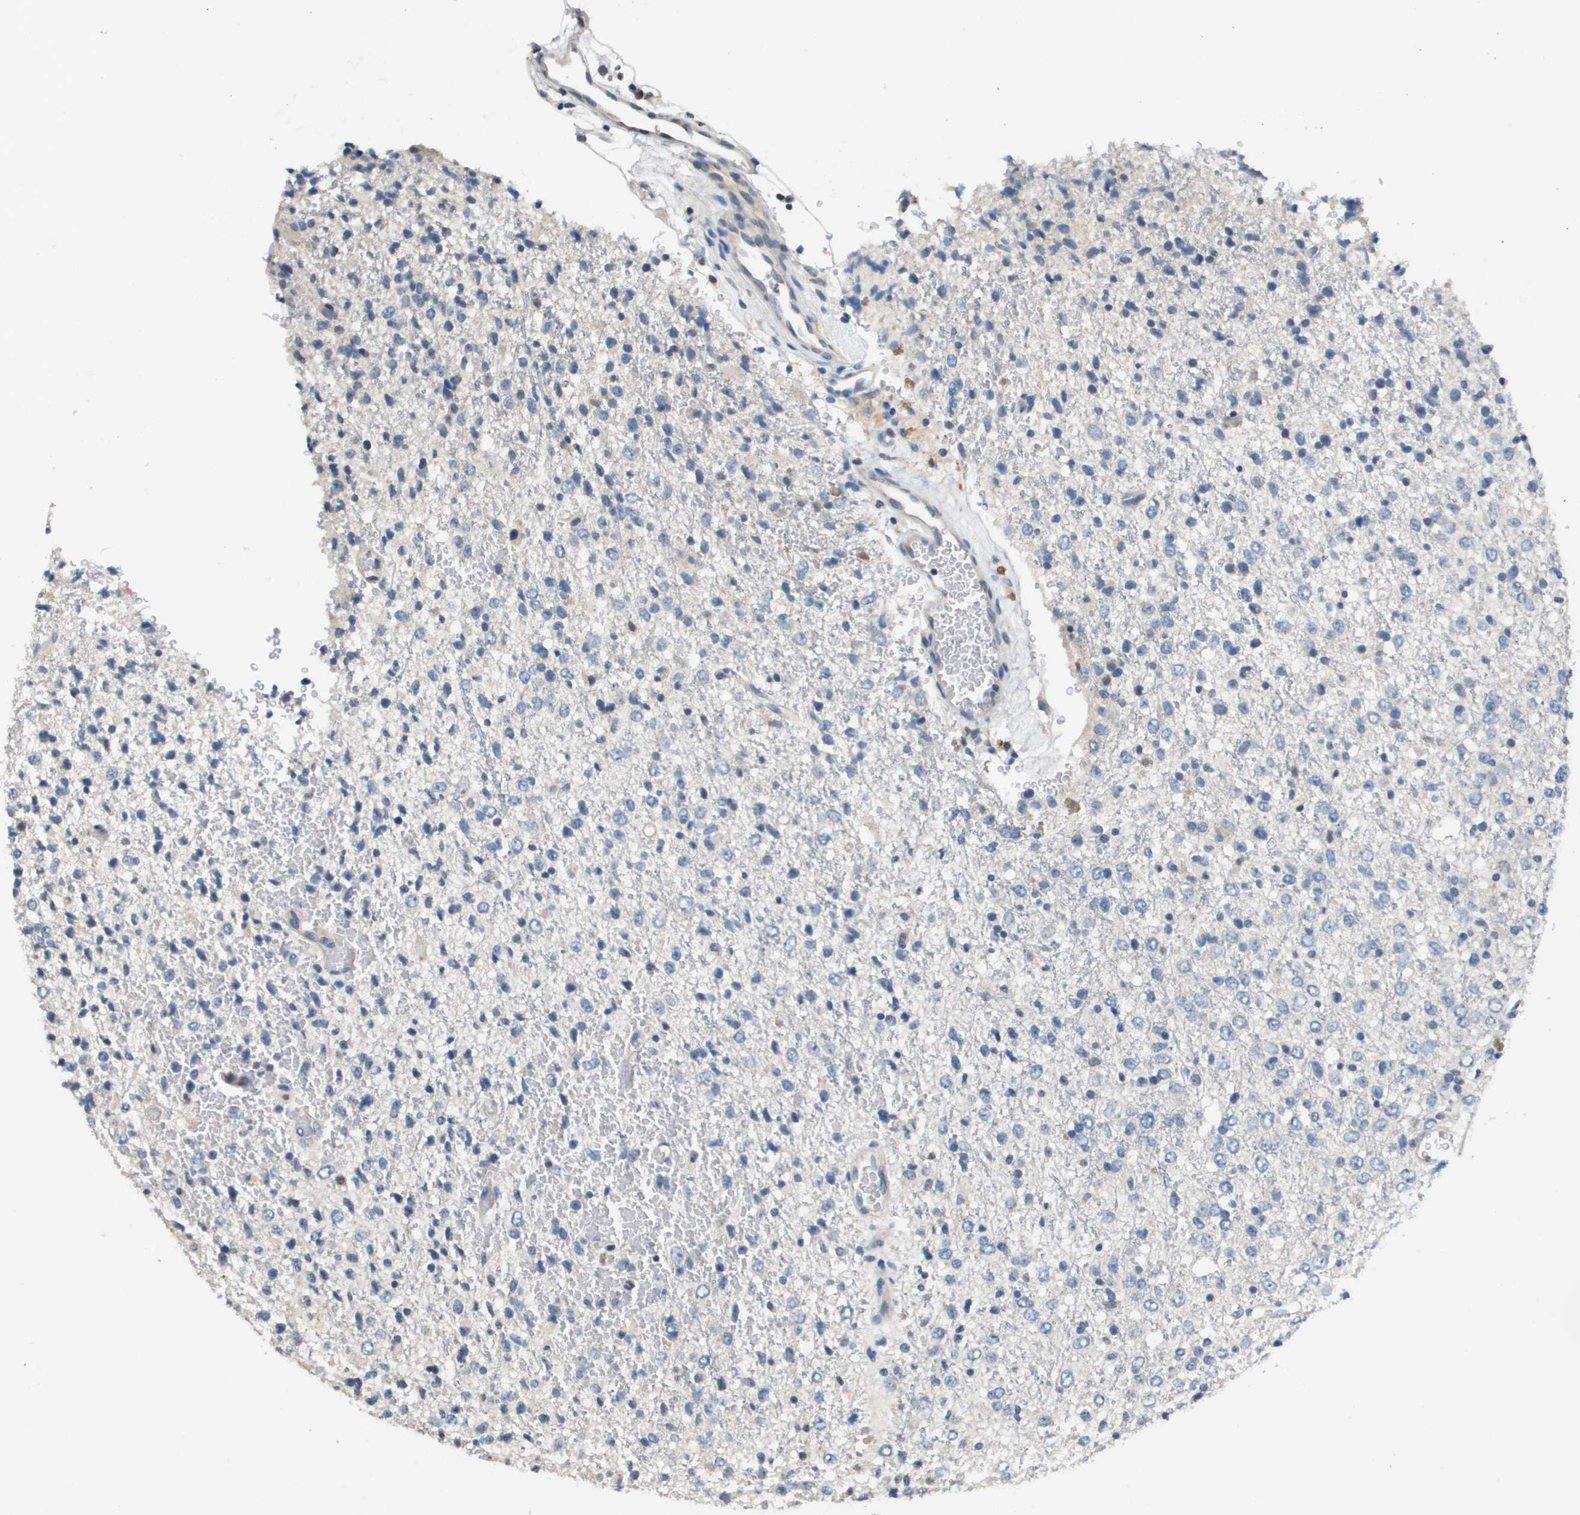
{"staining": {"intensity": "negative", "quantity": "none", "location": "none"}, "tissue": "glioma", "cell_type": "Tumor cells", "image_type": "cancer", "snomed": [{"axis": "morphology", "description": "Glioma, malignant, High grade"}, {"axis": "topography", "description": "pancreas cauda"}], "caption": "Tumor cells show no significant expression in glioma.", "gene": "CAPN11", "patient": {"sex": "male", "age": 60}}